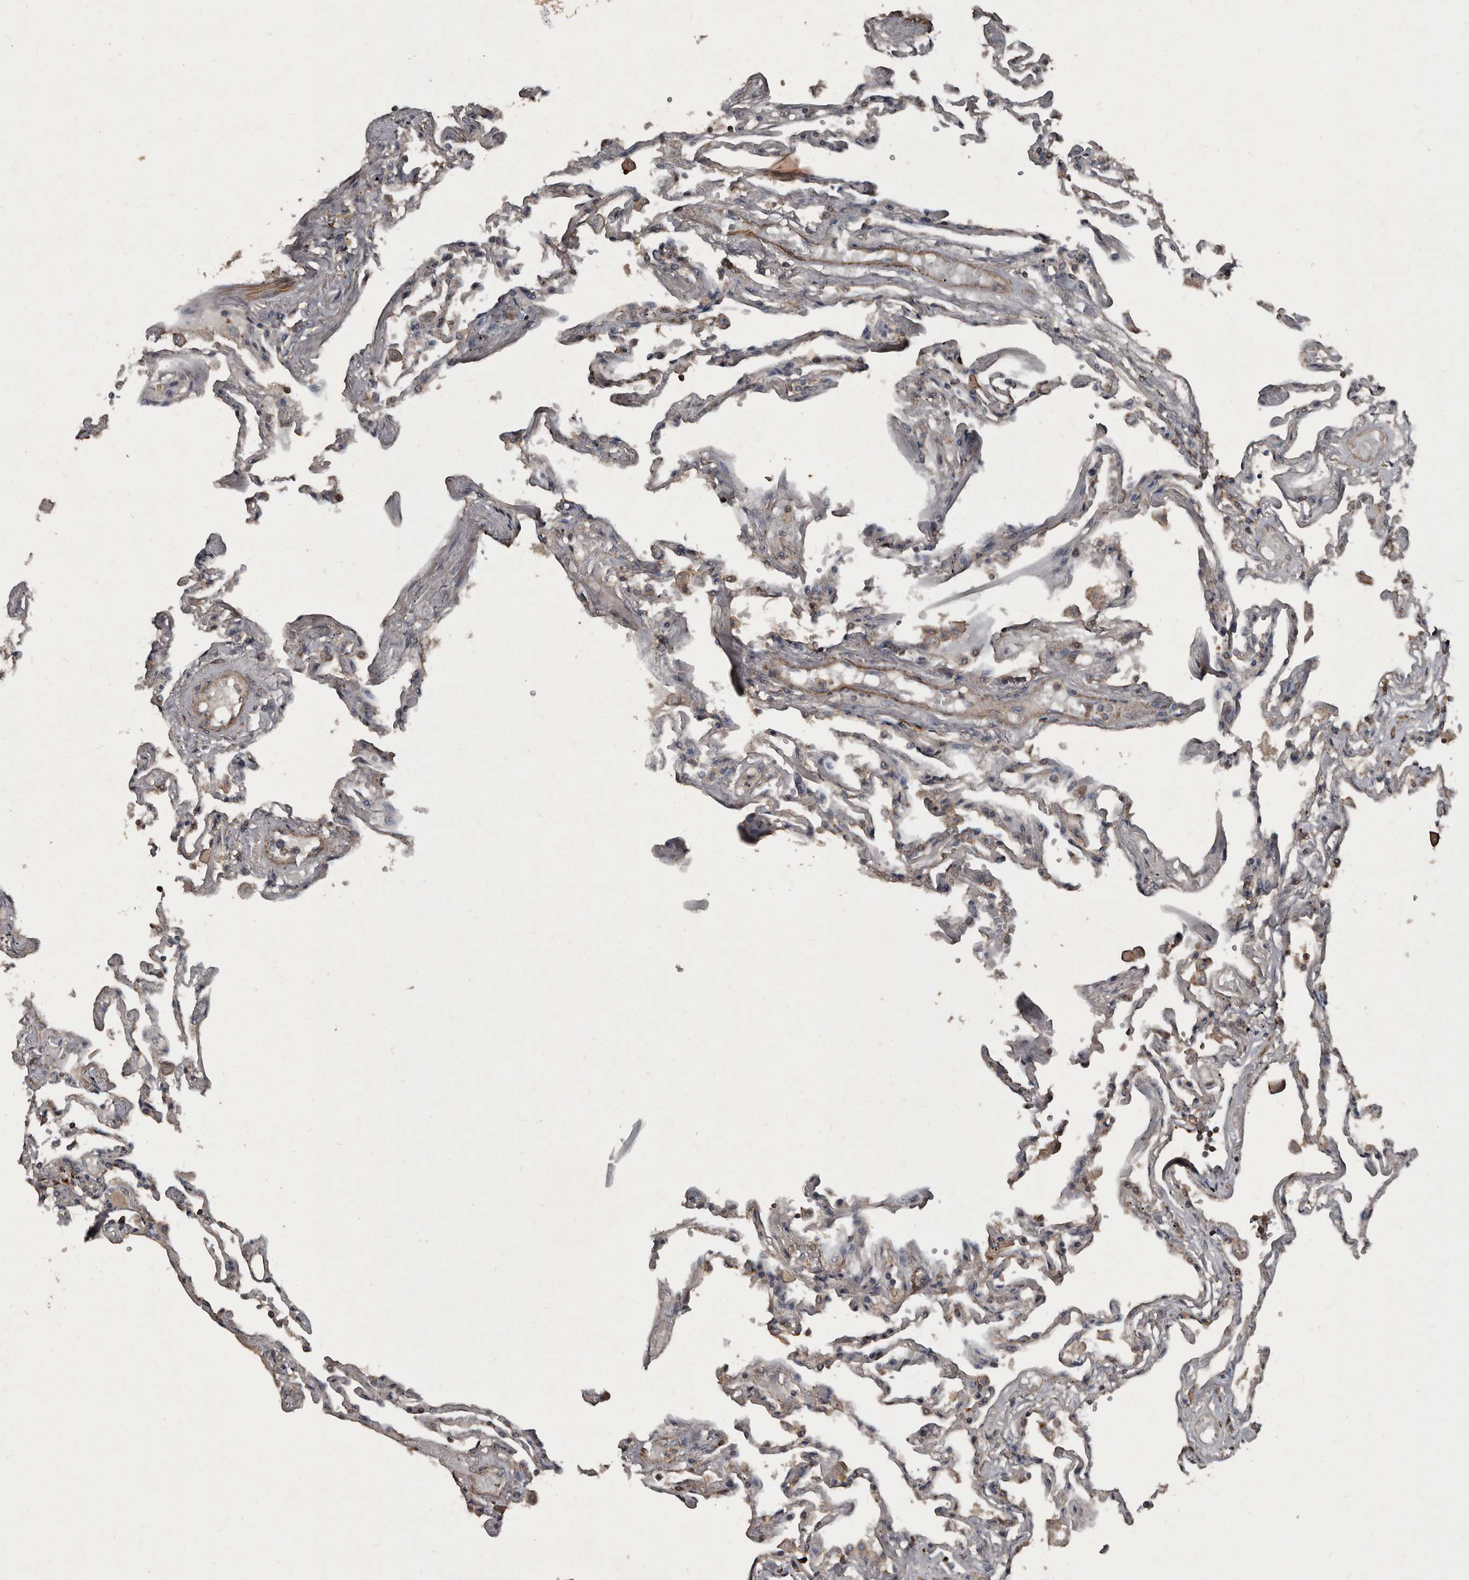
{"staining": {"intensity": "weak", "quantity": "<25%", "location": "cytoplasmic/membranous"}, "tissue": "lung", "cell_type": "Alveolar cells", "image_type": "normal", "snomed": [{"axis": "morphology", "description": "Normal tissue, NOS"}, {"axis": "topography", "description": "Lung"}], "caption": "The immunohistochemistry histopathology image has no significant positivity in alveolar cells of lung. Brightfield microscopy of immunohistochemistry stained with DAB (3,3'-diaminobenzidine) (brown) and hematoxylin (blue), captured at high magnification.", "gene": "GREB1", "patient": {"sex": "female", "age": 67}}